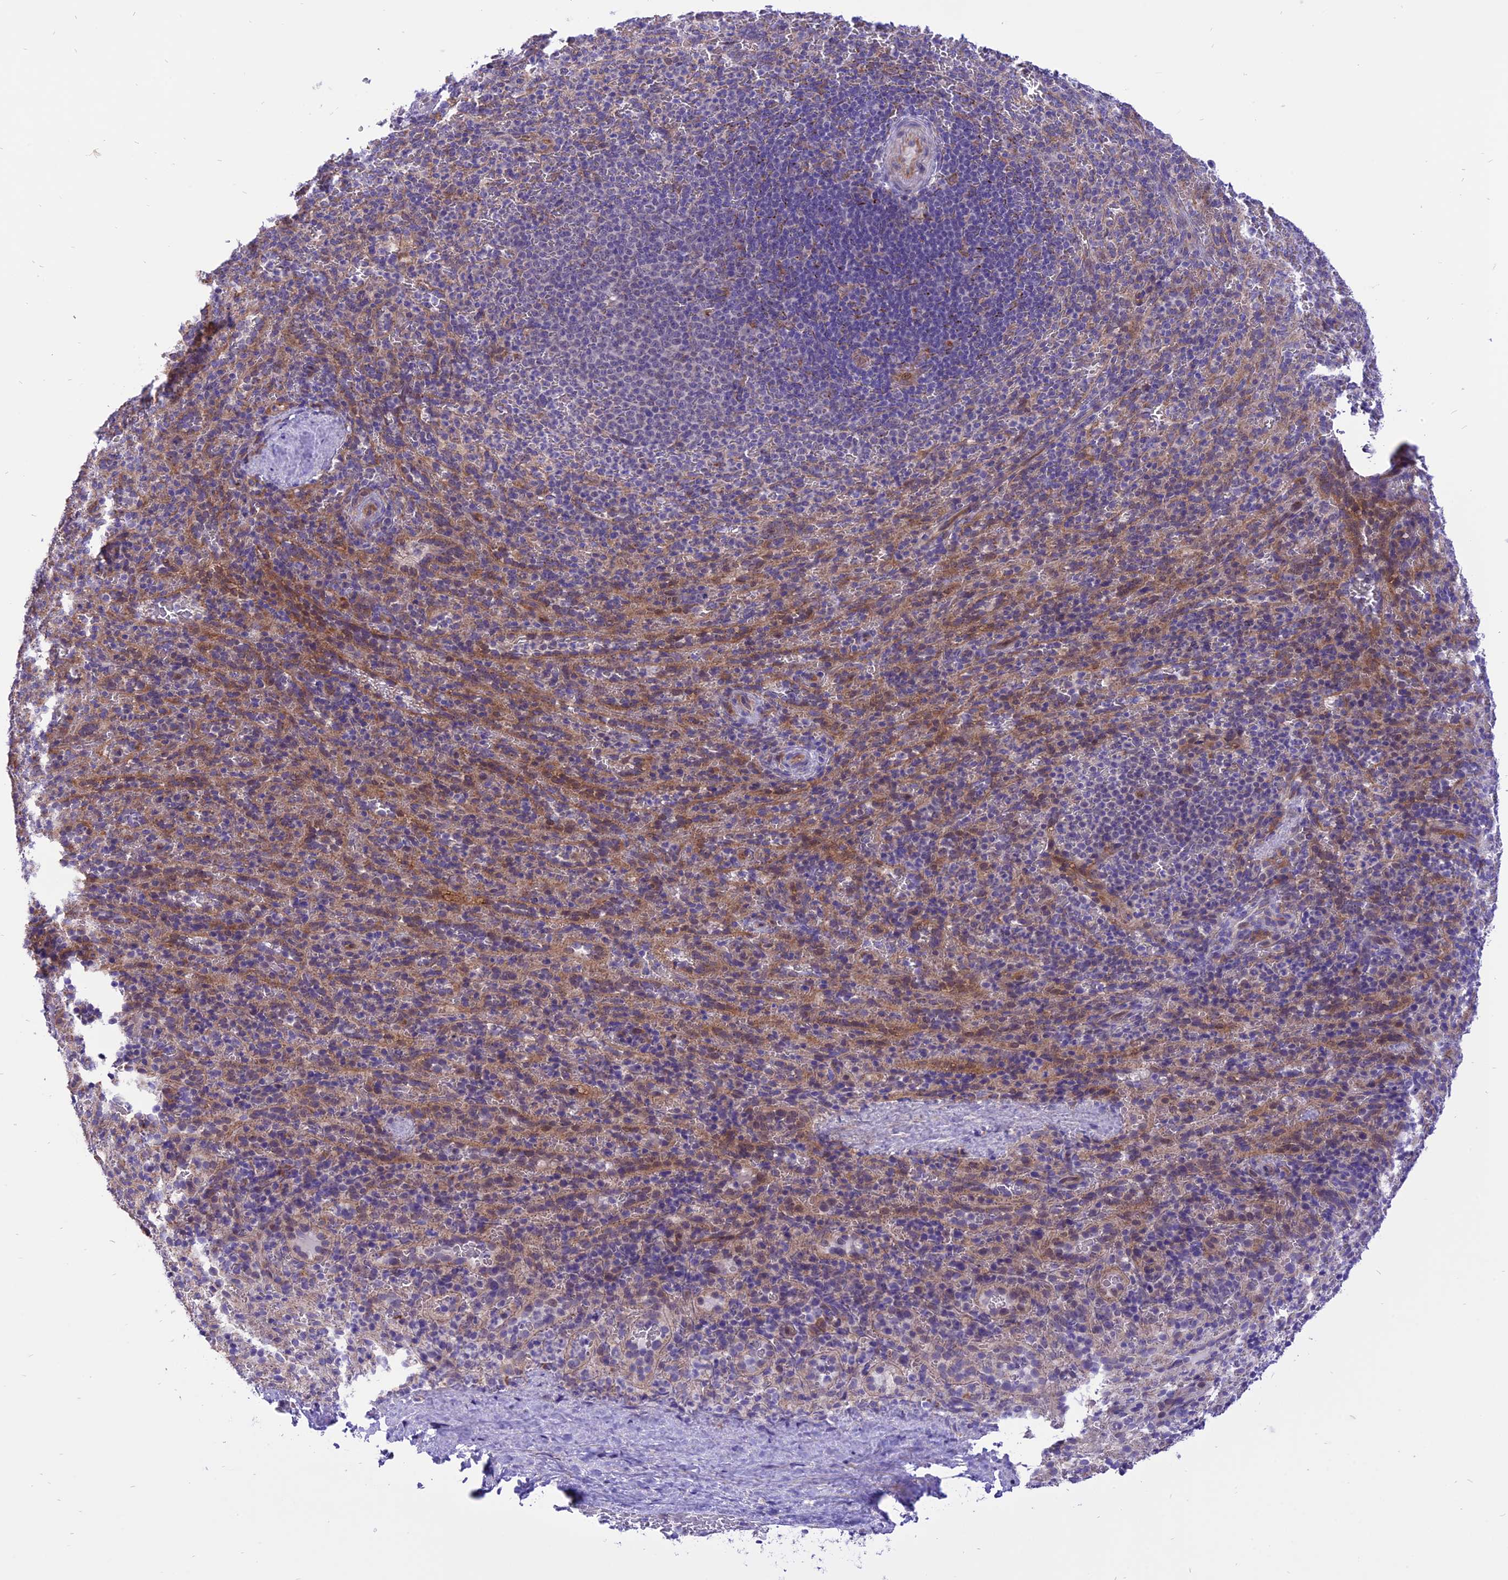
{"staining": {"intensity": "negative", "quantity": "none", "location": "none"}, "tissue": "spleen", "cell_type": "Cells in red pulp", "image_type": "normal", "snomed": [{"axis": "morphology", "description": "Normal tissue, NOS"}, {"axis": "topography", "description": "Spleen"}], "caption": "Protein analysis of benign spleen reveals no significant positivity in cells in red pulp. (Brightfield microscopy of DAB (3,3'-diaminobenzidine) immunohistochemistry (IHC) at high magnification).", "gene": "ARMCX6", "patient": {"sex": "female", "age": 21}}